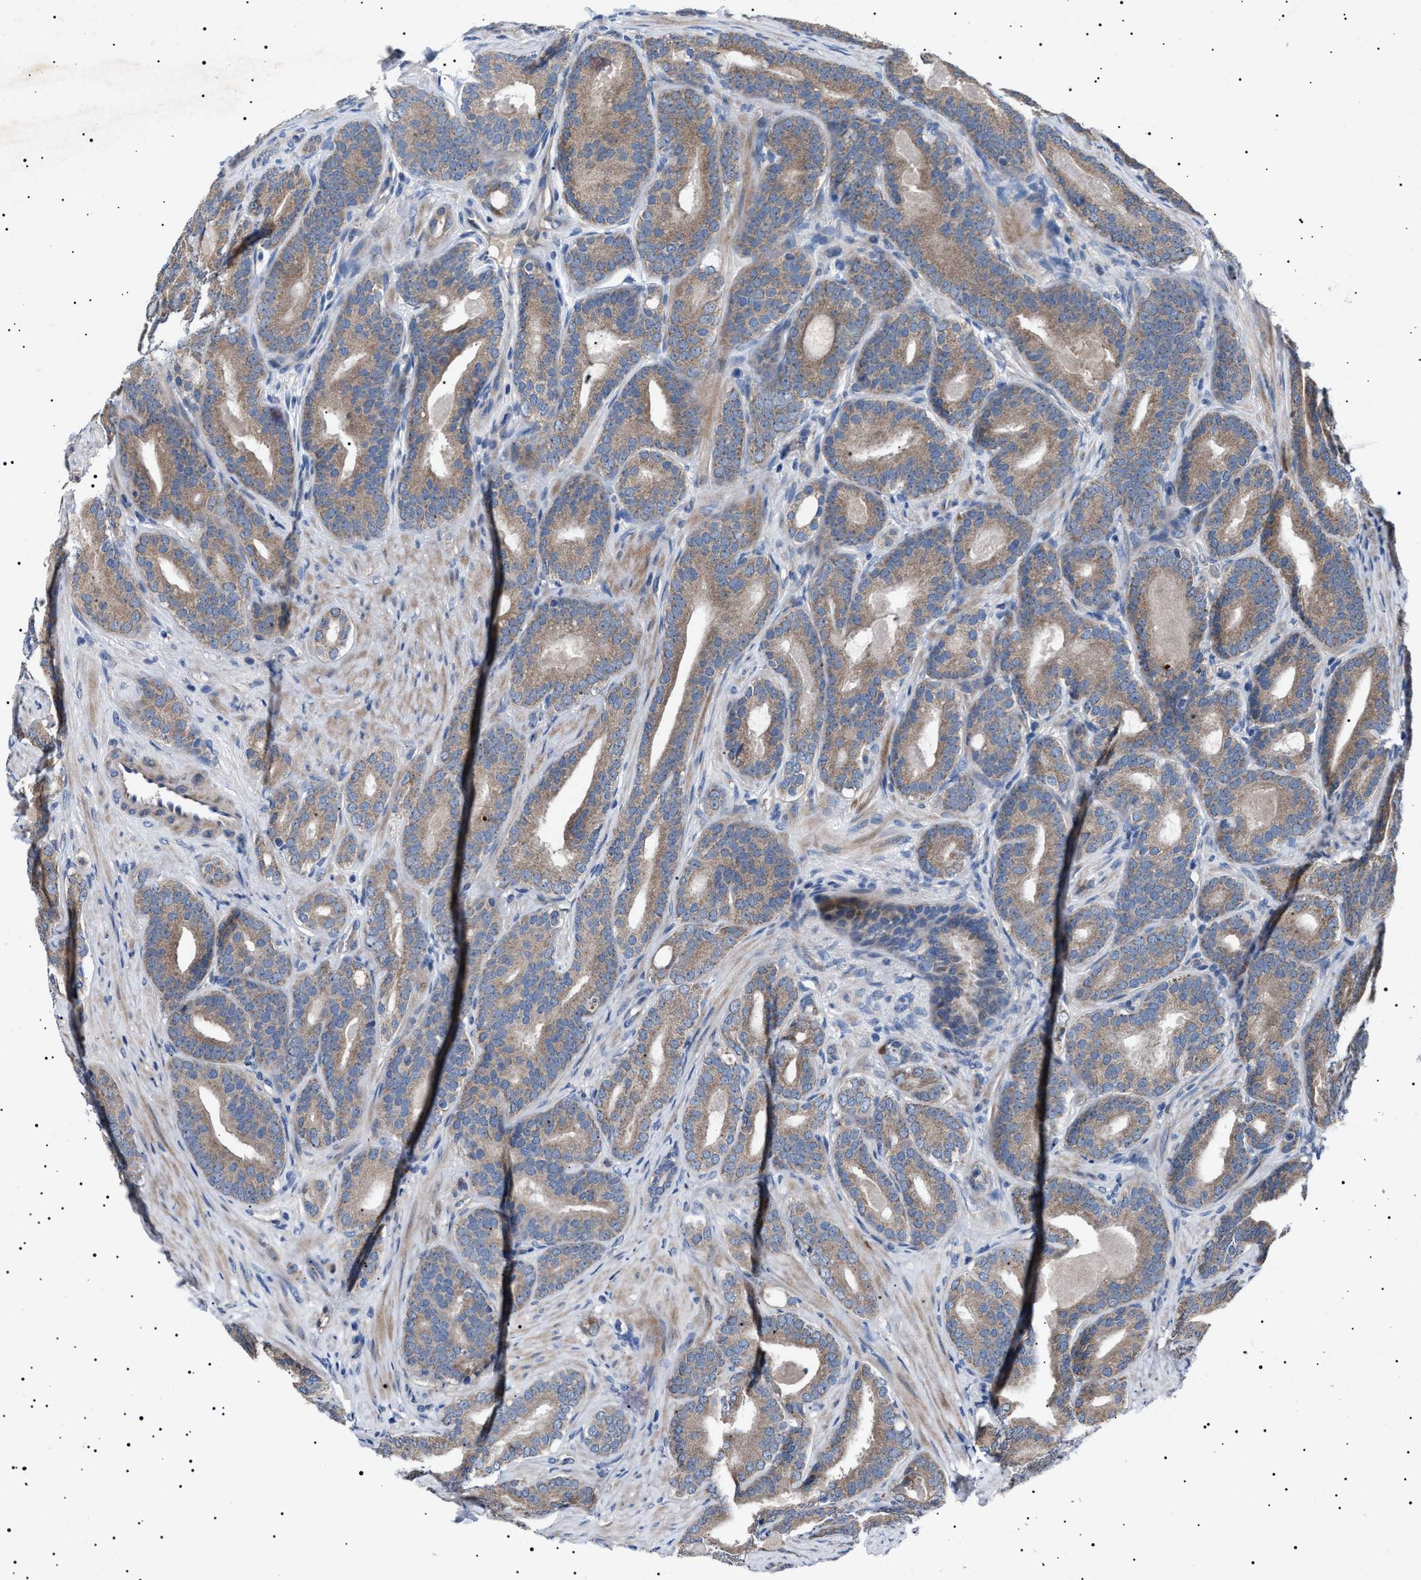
{"staining": {"intensity": "moderate", "quantity": ">75%", "location": "cytoplasmic/membranous"}, "tissue": "prostate cancer", "cell_type": "Tumor cells", "image_type": "cancer", "snomed": [{"axis": "morphology", "description": "Adenocarcinoma, High grade"}, {"axis": "topography", "description": "Prostate"}], "caption": "Protein staining demonstrates moderate cytoplasmic/membranous positivity in approximately >75% of tumor cells in prostate cancer (high-grade adenocarcinoma).", "gene": "PTRH1", "patient": {"sex": "male", "age": 60}}